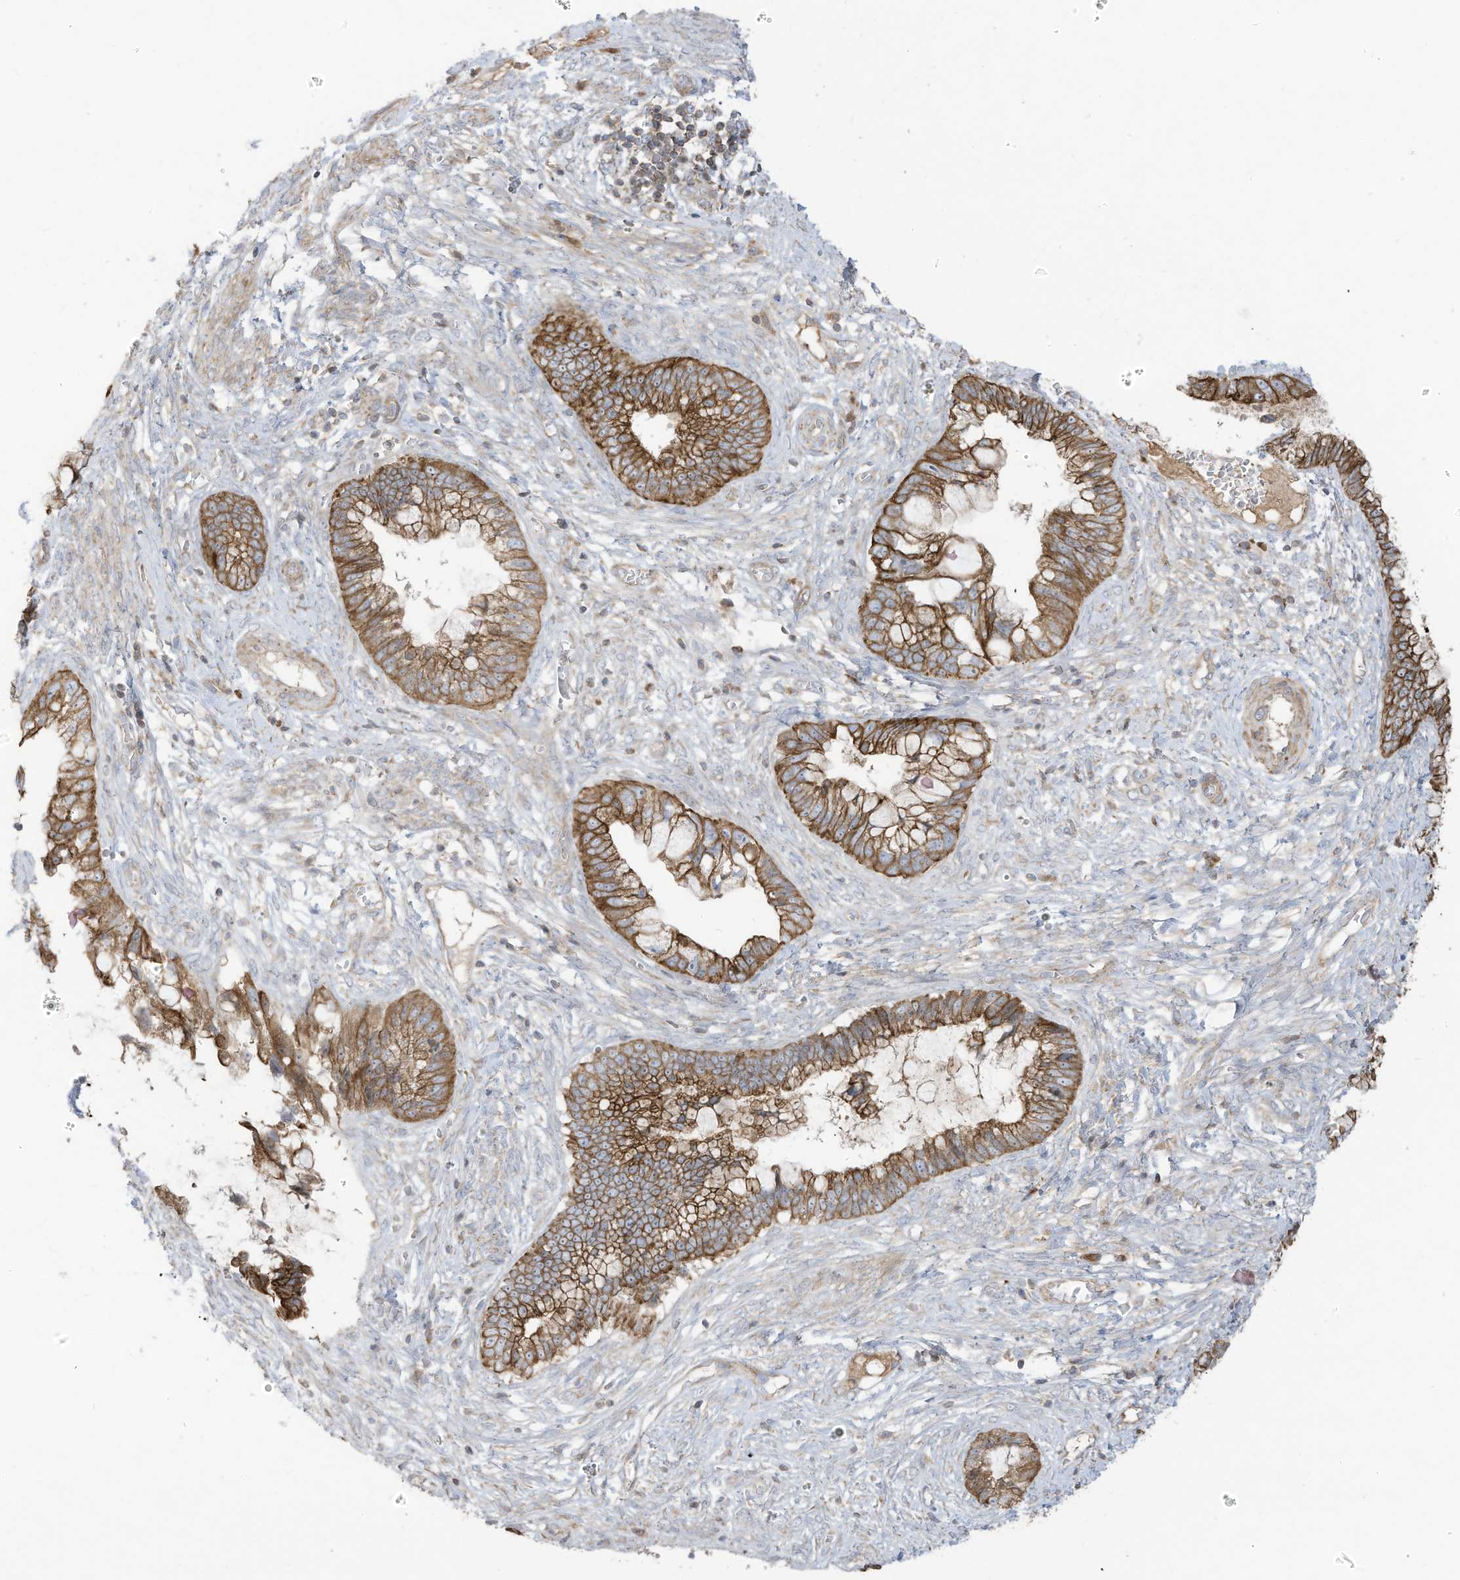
{"staining": {"intensity": "strong", "quantity": ">75%", "location": "cytoplasmic/membranous"}, "tissue": "cervical cancer", "cell_type": "Tumor cells", "image_type": "cancer", "snomed": [{"axis": "morphology", "description": "Adenocarcinoma, NOS"}, {"axis": "topography", "description": "Cervix"}], "caption": "The histopathology image exhibits a brown stain indicating the presence of a protein in the cytoplasmic/membranous of tumor cells in cervical cancer (adenocarcinoma). (Brightfield microscopy of DAB IHC at high magnification).", "gene": "CGAS", "patient": {"sex": "female", "age": 44}}